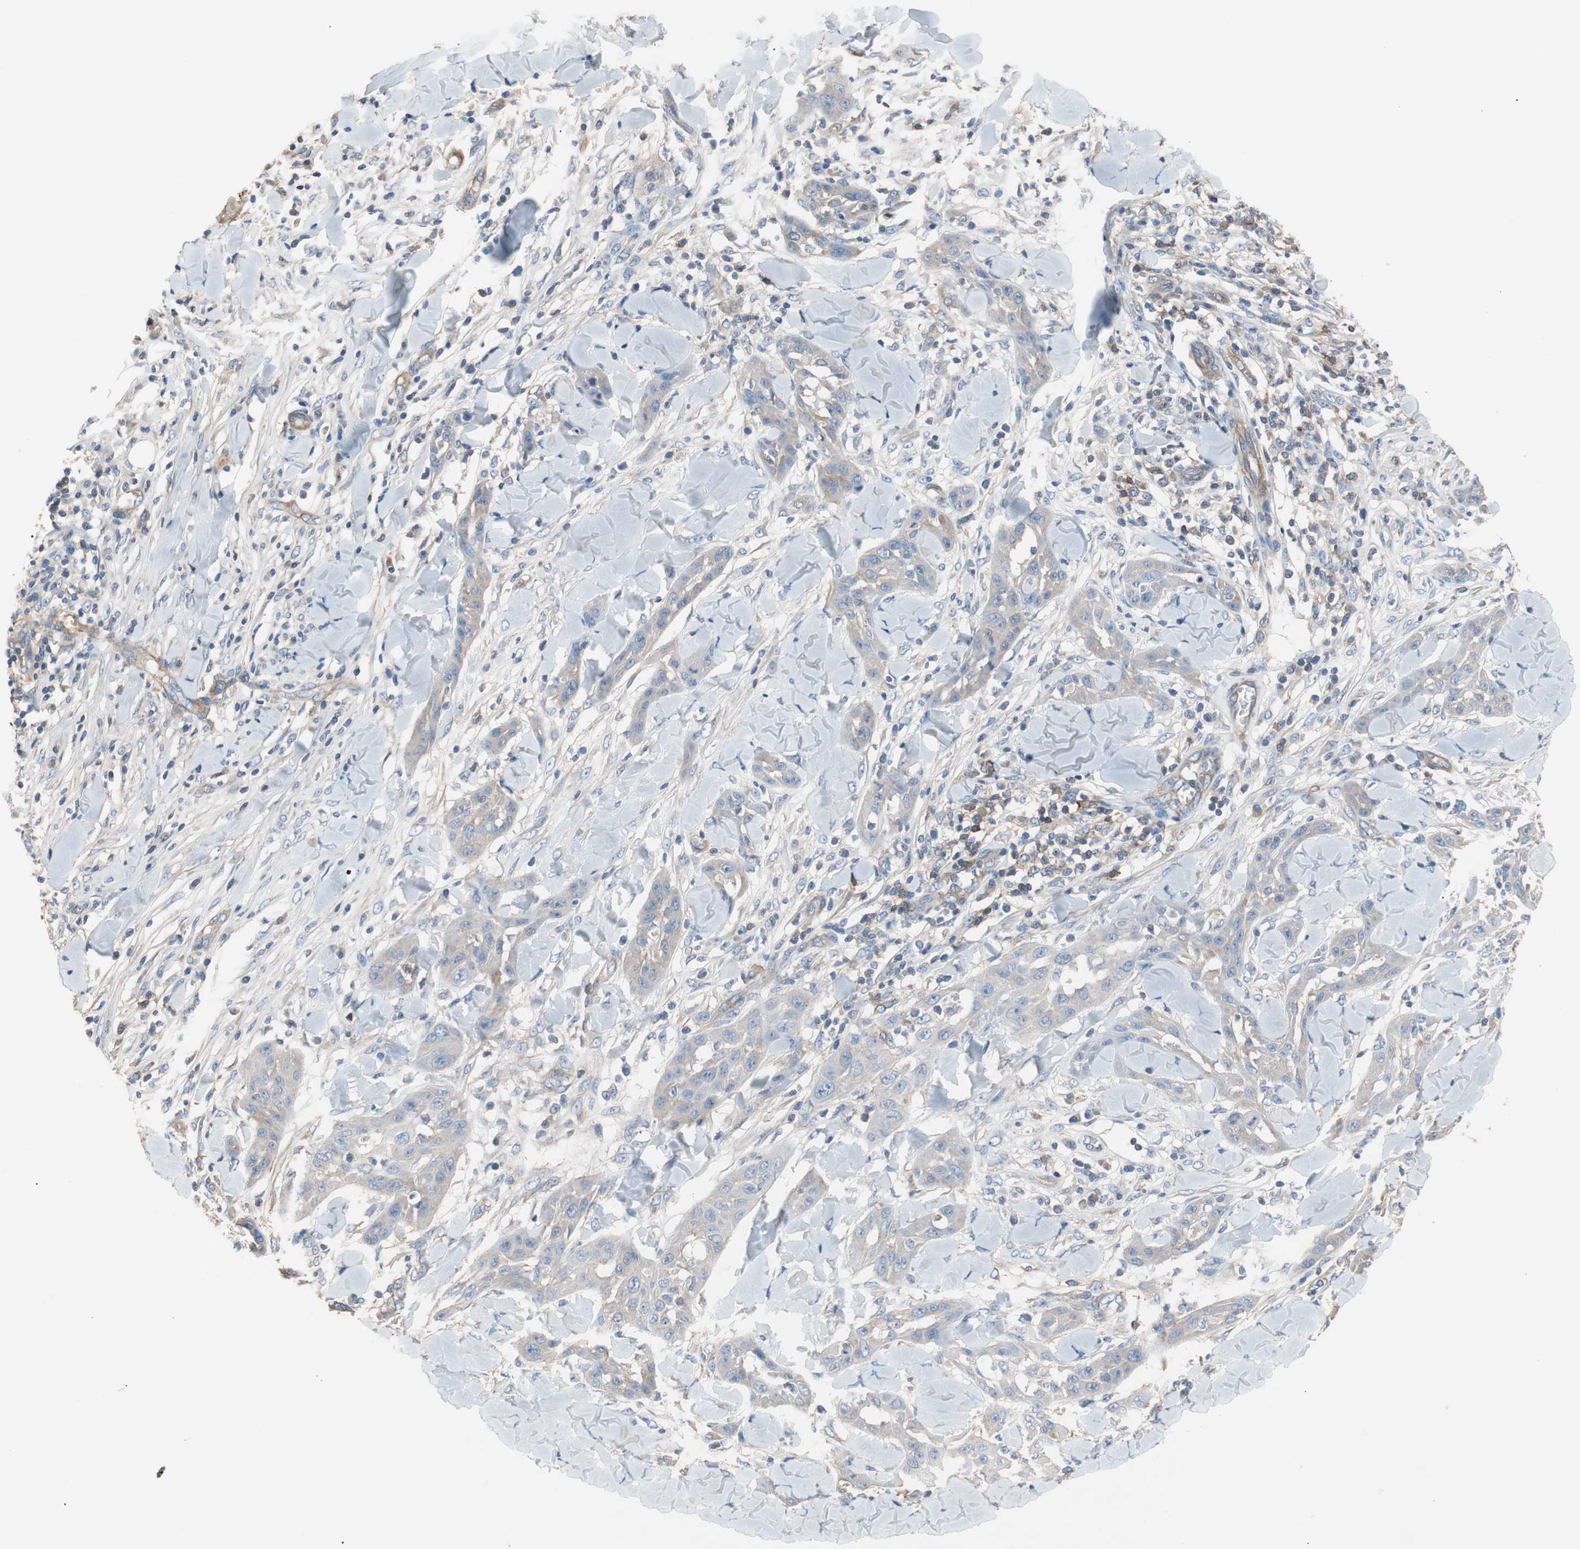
{"staining": {"intensity": "weak", "quantity": "25%-75%", "location": "cytoplasmic/membranous"}, "tissue": "skin cancer", "cell_type": "Tumor cells", "image_type": "cancer", "snomed": [{"axis": "morphology", "description": "Squamous cell carcinoma, NOS"}, {"axis": "topography", "description": "Skin"}], "caption": "Tumor cells demonstrate weak cytoplasmic/membranous positivity in about 25%-75% of cells in skin squamous cell carcinoma.", "gene": "GPR160", "patient": {"sex": "male", "age": 24}}